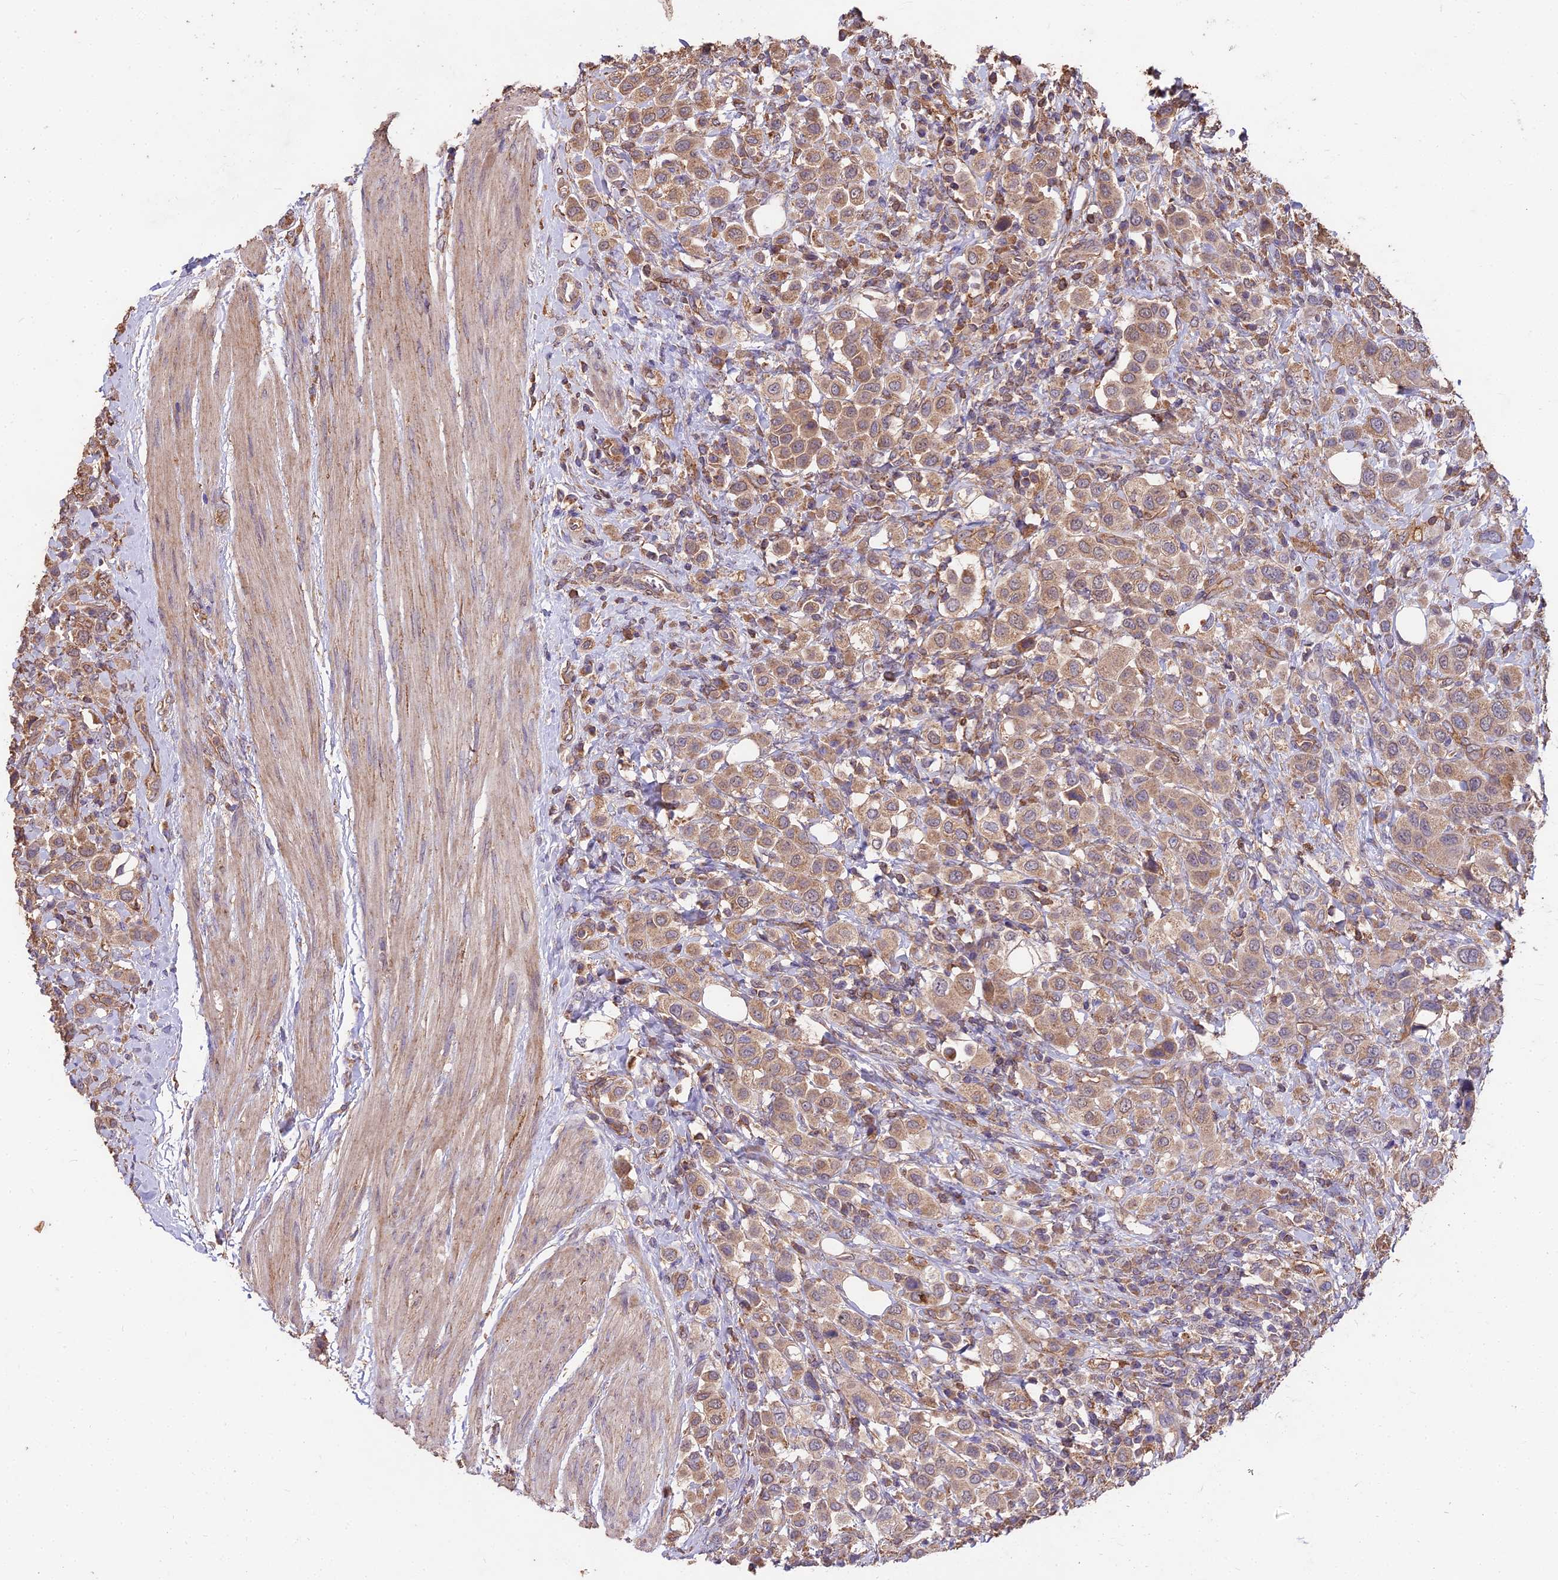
{"staining": {"intensity": "moderate", "quantity": ">75%", "location": "cytoplasmic/membranous"}, "tissue": "urothelial cancer", "cell_type": "Tumor cells", "image_type": "cancer", "snomed": [{"axis": "morphology", "description": "Urothelial carcinoma, High grade"}, {"axis": "topography", "description": "Urinary bladder"}], "caption": "Urothelial cancer was stained to show a protein in brown. There is medium levels of moderate cytoplasmic/membranous staining in about >75% of tumor cells. The staining was performed using DAB (3,3'-diaminobenzidine), with brown indicating positive protein expression. Nuclei are stained blue with hematoxylin.", "gene": "CEMIP2", "patient": {"sex": "male", "age": 50}}